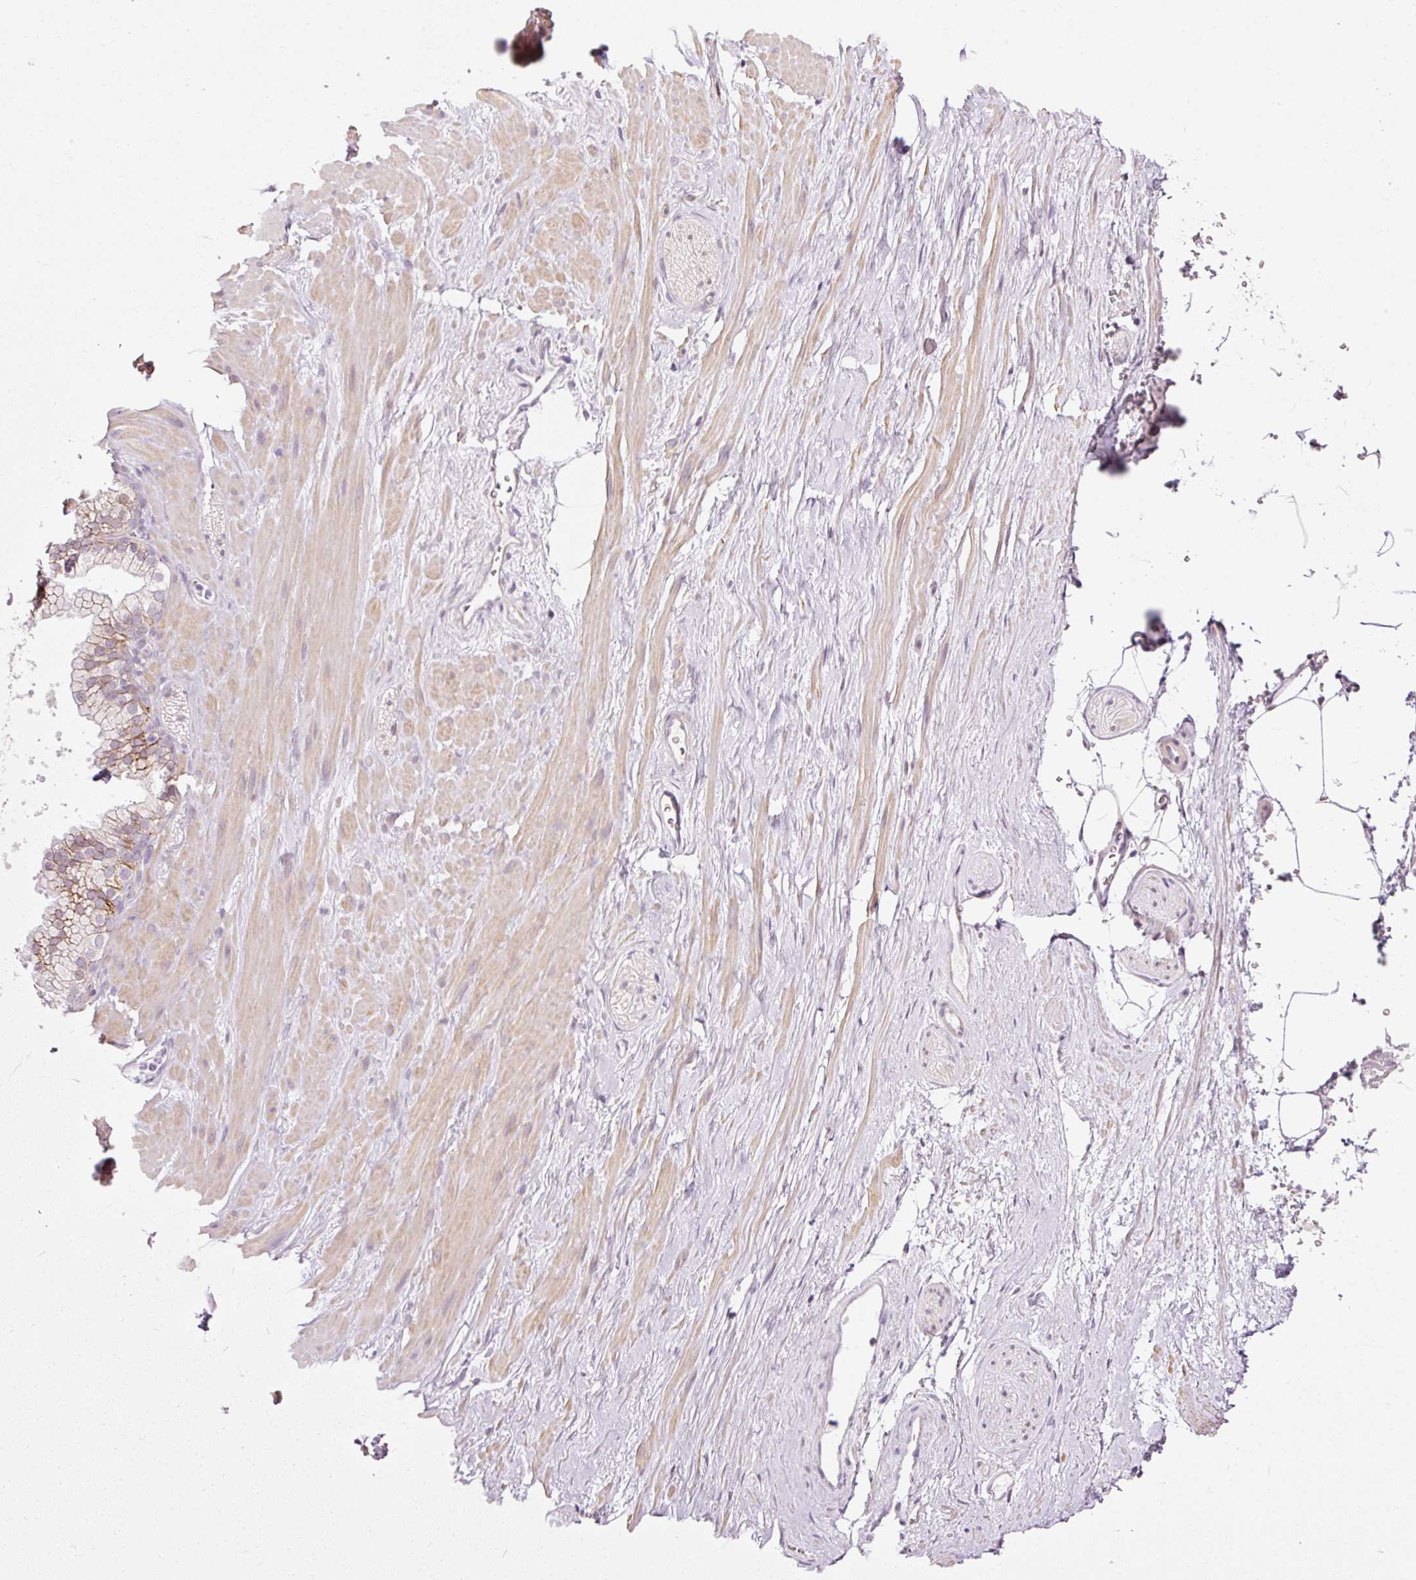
{"staining": {"intensity": "negative", "quantity": "none", "location": "none"}, "tissue": "adipose tissue", "cell_type": "Adipocytes", "image_type": "normal", "snomed": [{"axis": "morphology", "description": "Normal tissue, NOS"}, {"axis": "topography", "description": "Prostate"}, {"axis": "topography", "description": "Peripheral nerve tissue"}], "caption": "Adipocytes show no significant expression in unremarkable adipose tissue. (DAB immunohistochemistry (IHC), high magnification).", "gene": "FCRL4", "patient": {"sex": "male", "age": 61}}